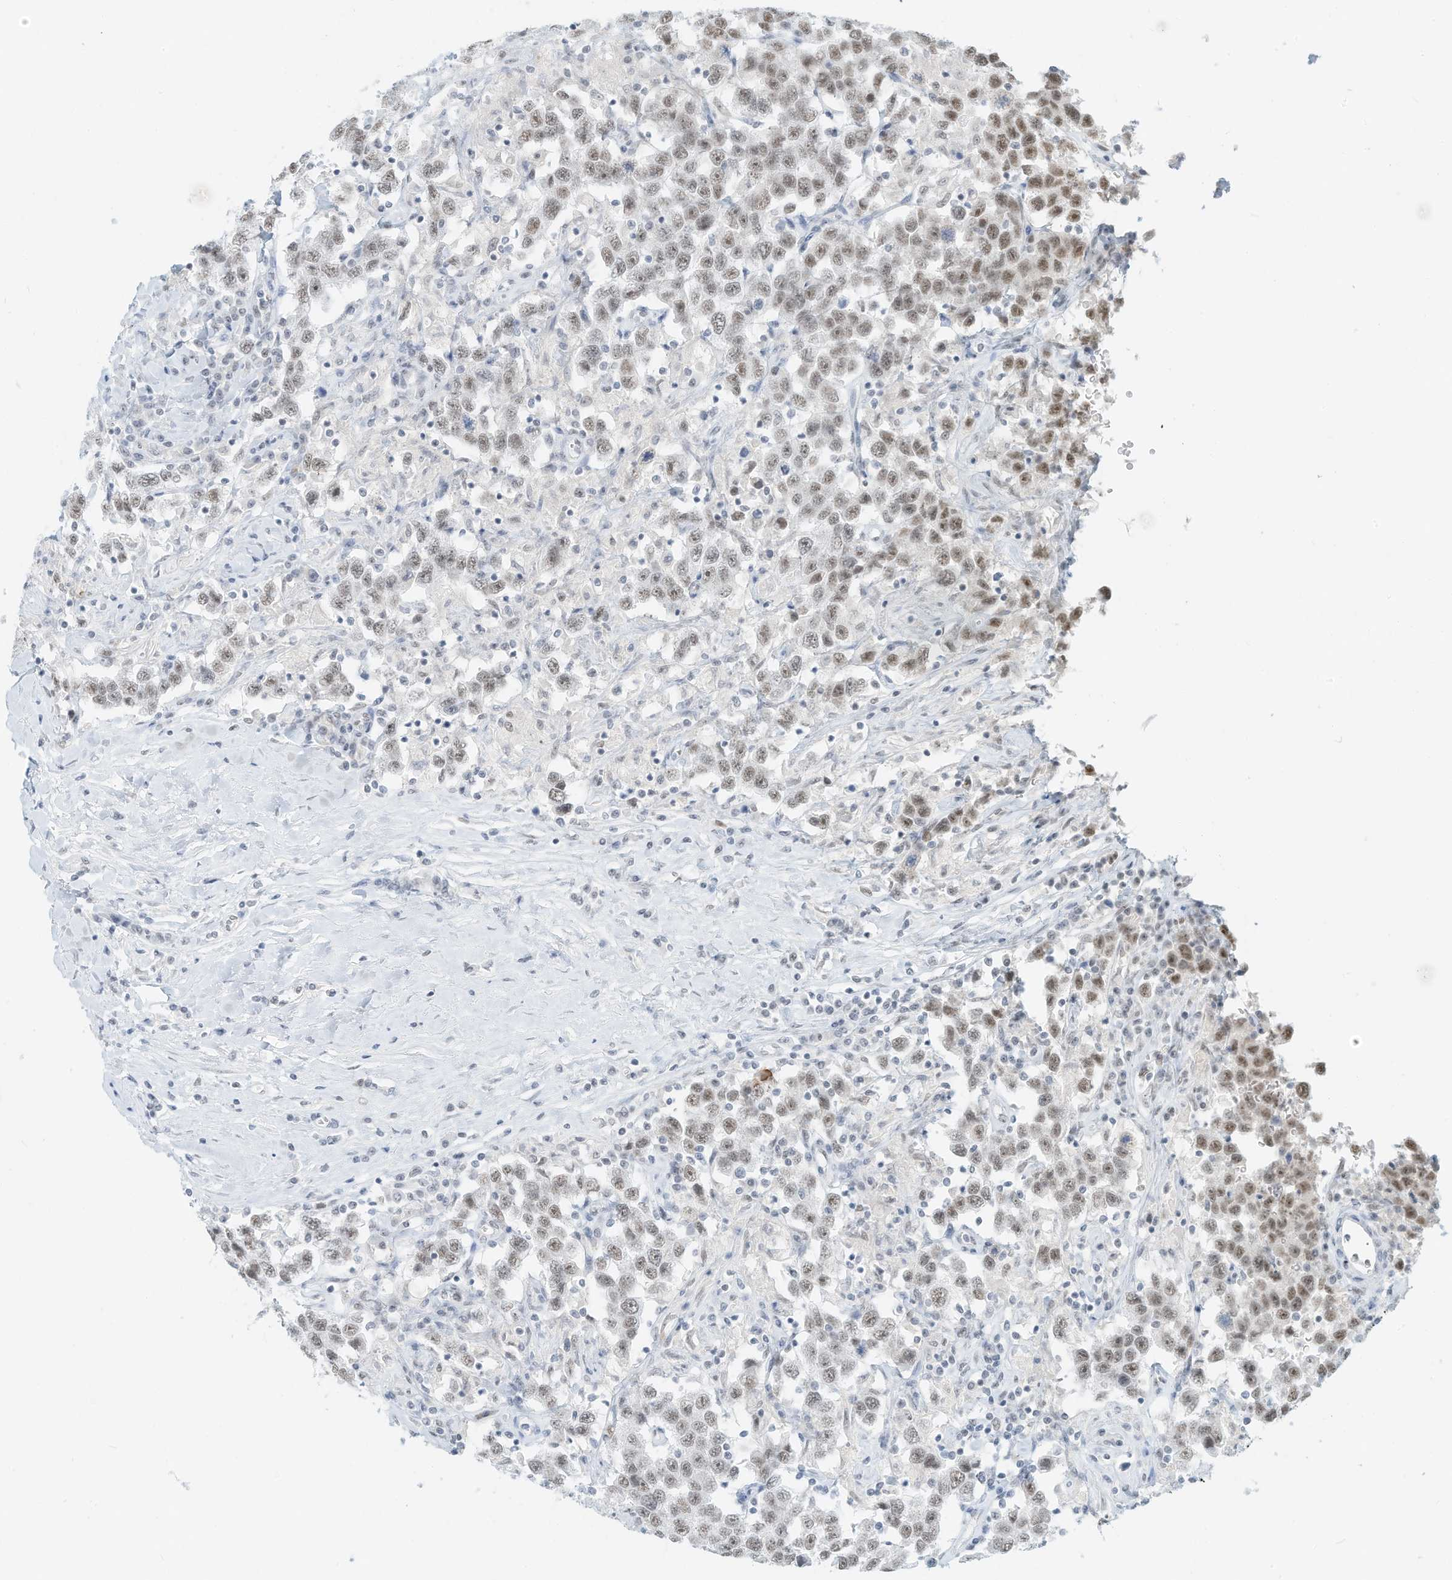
{"staining": {"intensity": "moderate", "quantity": "<25%", "location": "nuclear"}, "tissue": "testis cancer", "cell_type": "Tumor cells", "image_type": "cancer", "snomed": [{"axis": "morphology", "description": "Seminoma, NOS"}, {"axis": "topography", "description": "Testis"}], "caption": "Protein expression analysis of human testis cancer reveals moderate nuclear positivity in about <25% of tumor cells.", "gene": "PGC", "patient": {"sex": "male", "age": 41}}